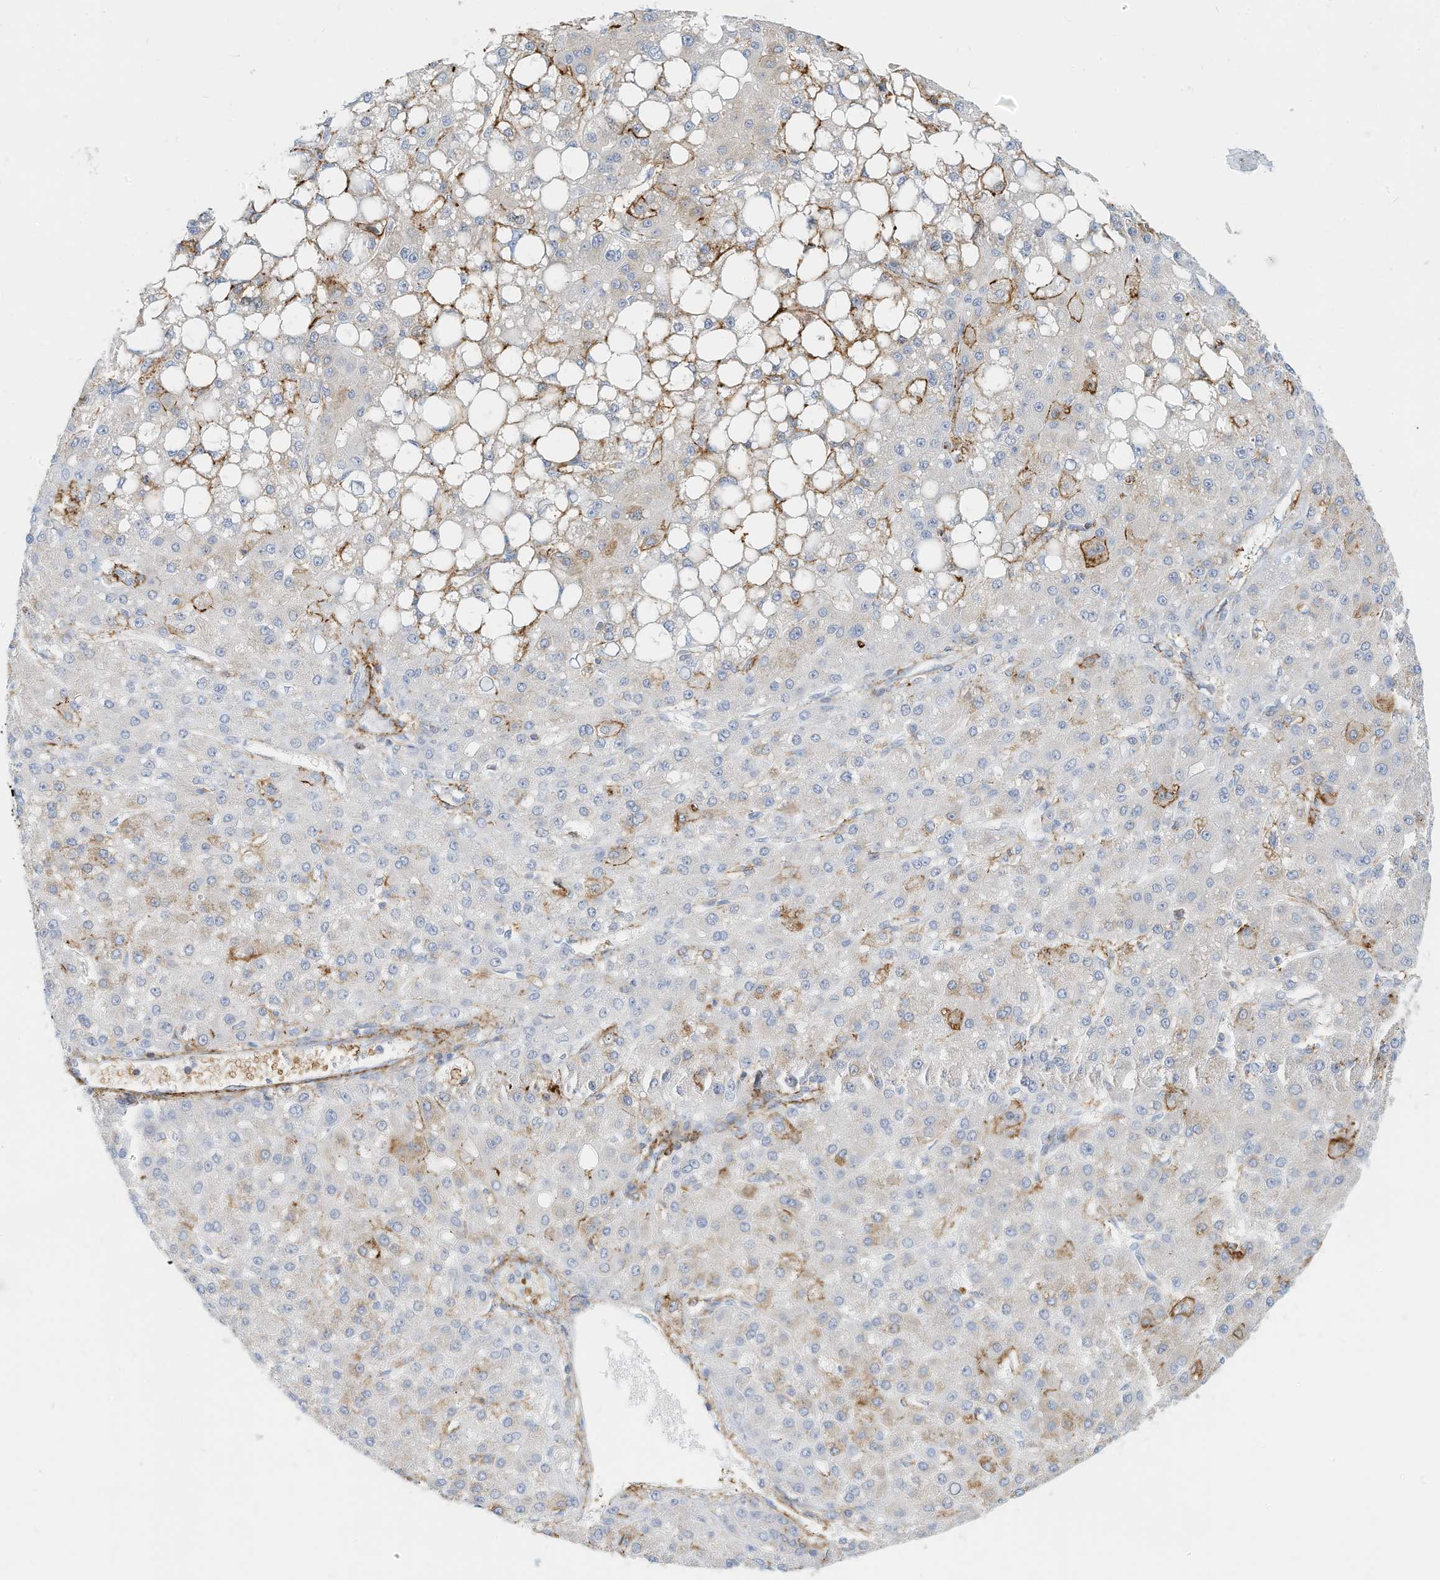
{"staining": {"intensity": "moderate", "quantity": "<25%", "location": "cytoplasmic/membranous"}, "tissue": "liver cancer", "cell_type": "Tumor cells", "image_type": "cancer", "snomed": [{"axis": "morphology", "description": "Carcinoma, Hepatocellular, NOS"}, {"axis": "topography", "description": "Liver"}], "caption": "High-power microscopy captured an immunohistochemistry (IHC) image of liver cancer, revealing moderate cytoplasmic/membranous expression in approximately <25% of tumor cells.", "gene": "TXNDC9", "patient": {"sex": "male", "age": 67}}